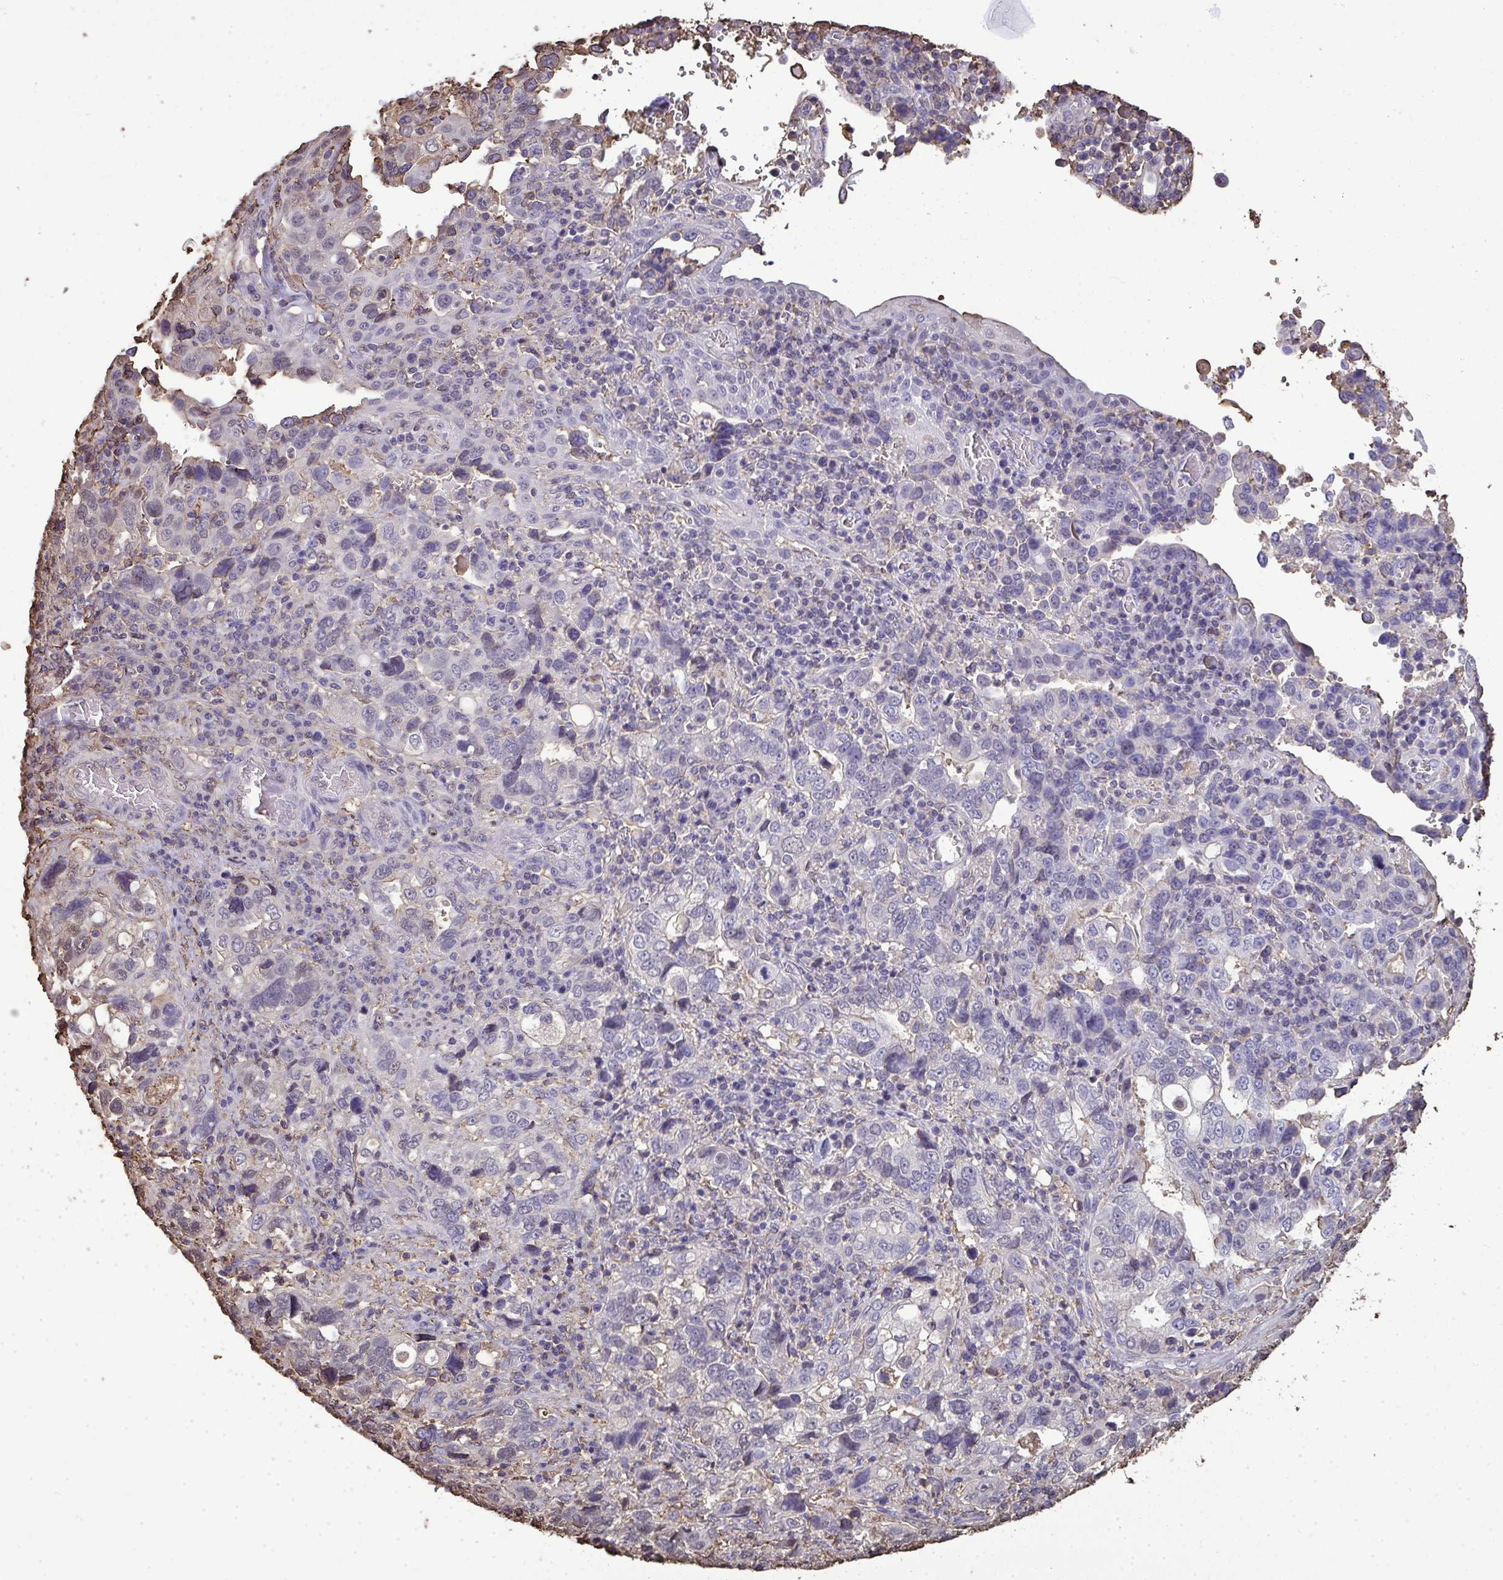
{"staining": {"intensity": "negative", "quantity": "none", "location": "none"}, "tissue": "stomach cancer", "cell_type": "Tumor cells", "image_type": "cancer", "snomed": [{"axis": "morphology", "description": "Adenocarcinoma, NOS"}, {"axis": "topography", "description": "Stomach, upper"}], "caption": "This micrograph is of adenocarcinoma (stomach) stained with immunohistochemistry (IHC) to label a protein in brown with the nuclei are counter-stained blue. There is no staining in tumor cells.", "gene": "ANXA5", "patient": {"sex": "female", "age": 81}}